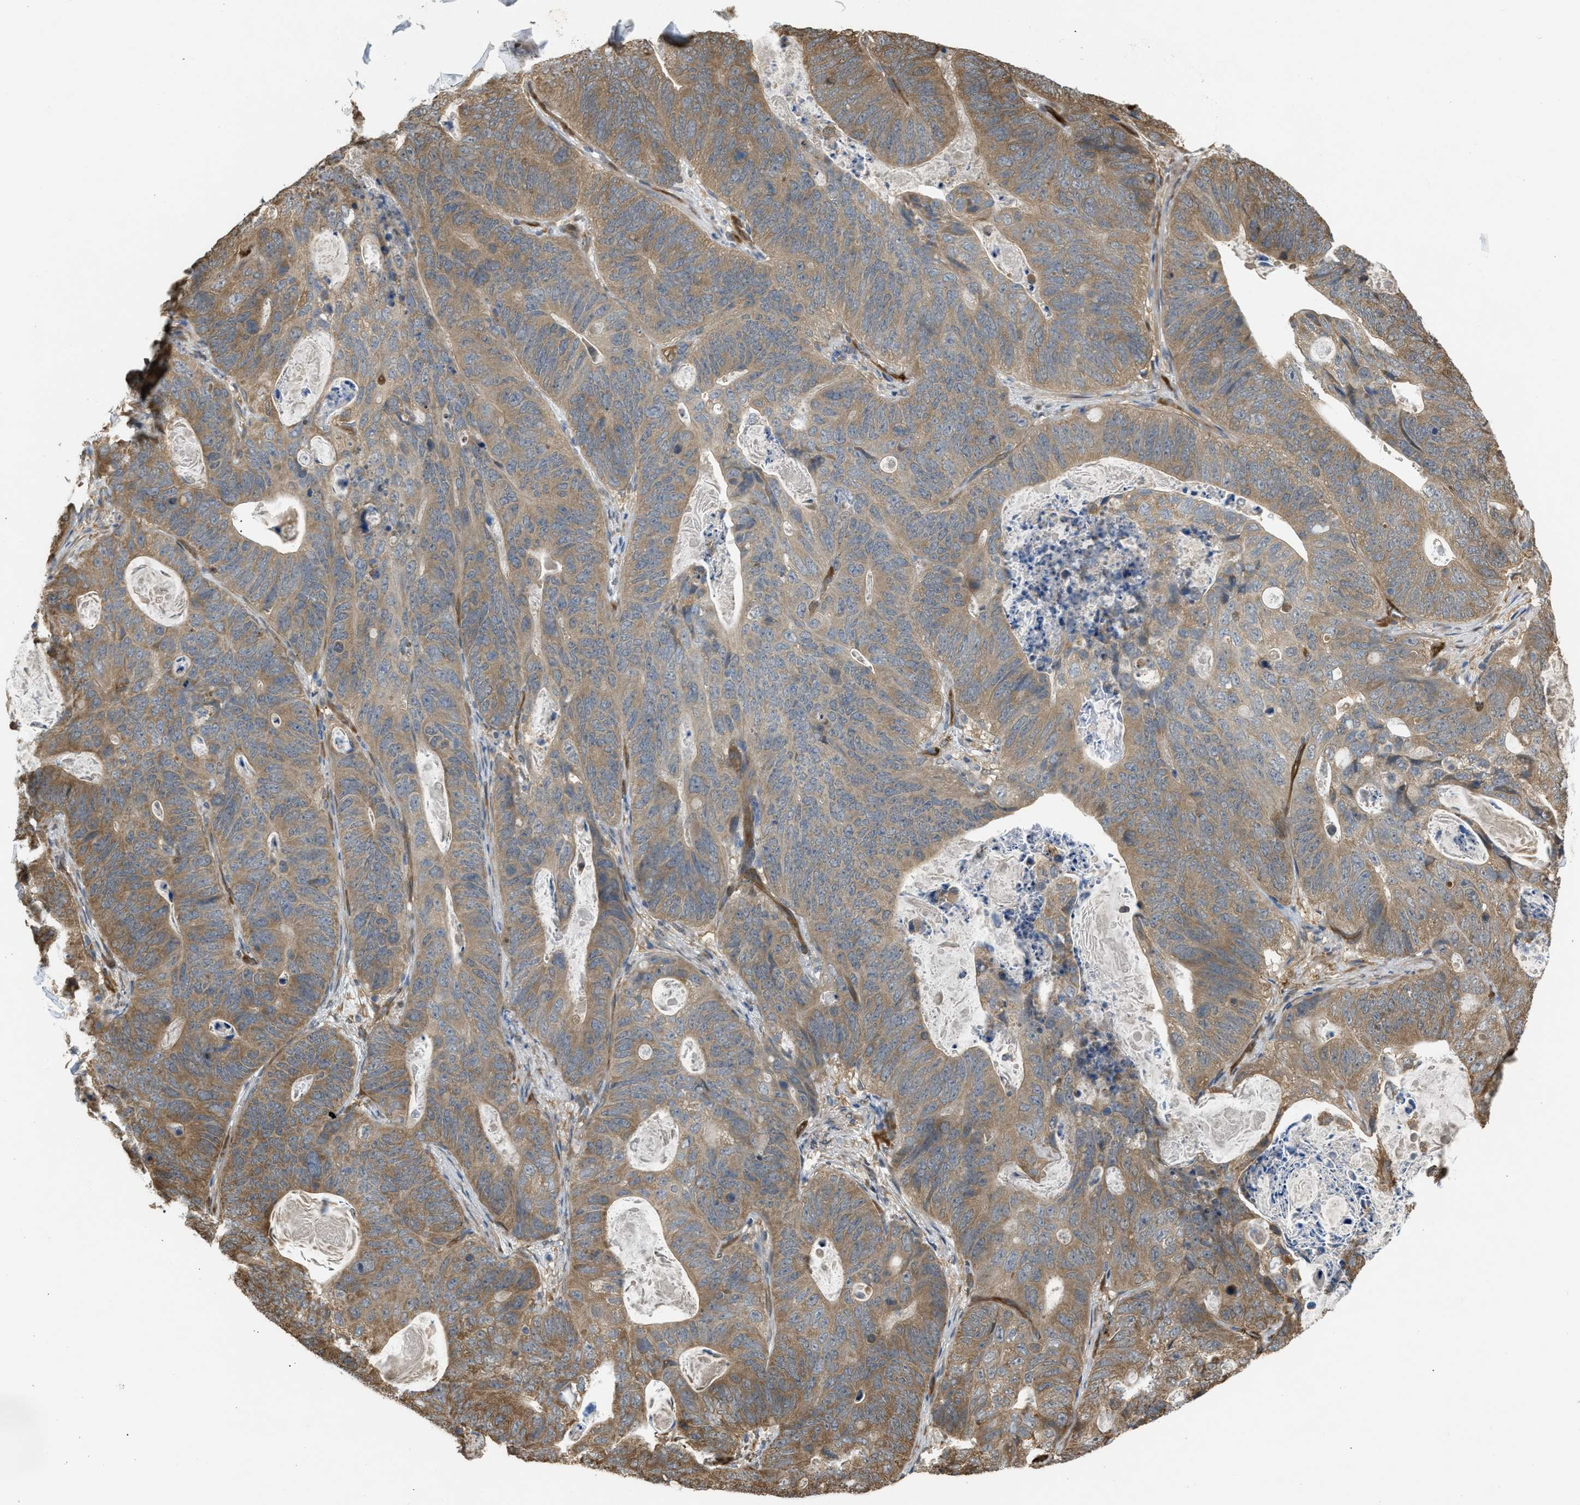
{"staining": {"intensity": "weak", "quantity": ">75%", "location": "cytoplasmic/membranous"}, "tissue": "stomach cancer", "cell_type": "Tumor cells", "image_type": "cancer", "snomed": [{"axis": "morphology", "description": "Normal tissue, NOS"}, {"axis": "morphology", "description": "Adenocarcinoma, NOS"}, {"axis": "topography", "description": "Stomach"}], "caption": "An immunohistochemistry histopathology image of neoplastic tissue is shown. Protein staining in brown labels weak cytoplasmic/membranous positivity in adenocarcinoma (stomach) within tumor cells.", "gene": "BAG3", "patient": {"sex": "female", "age": 89}}